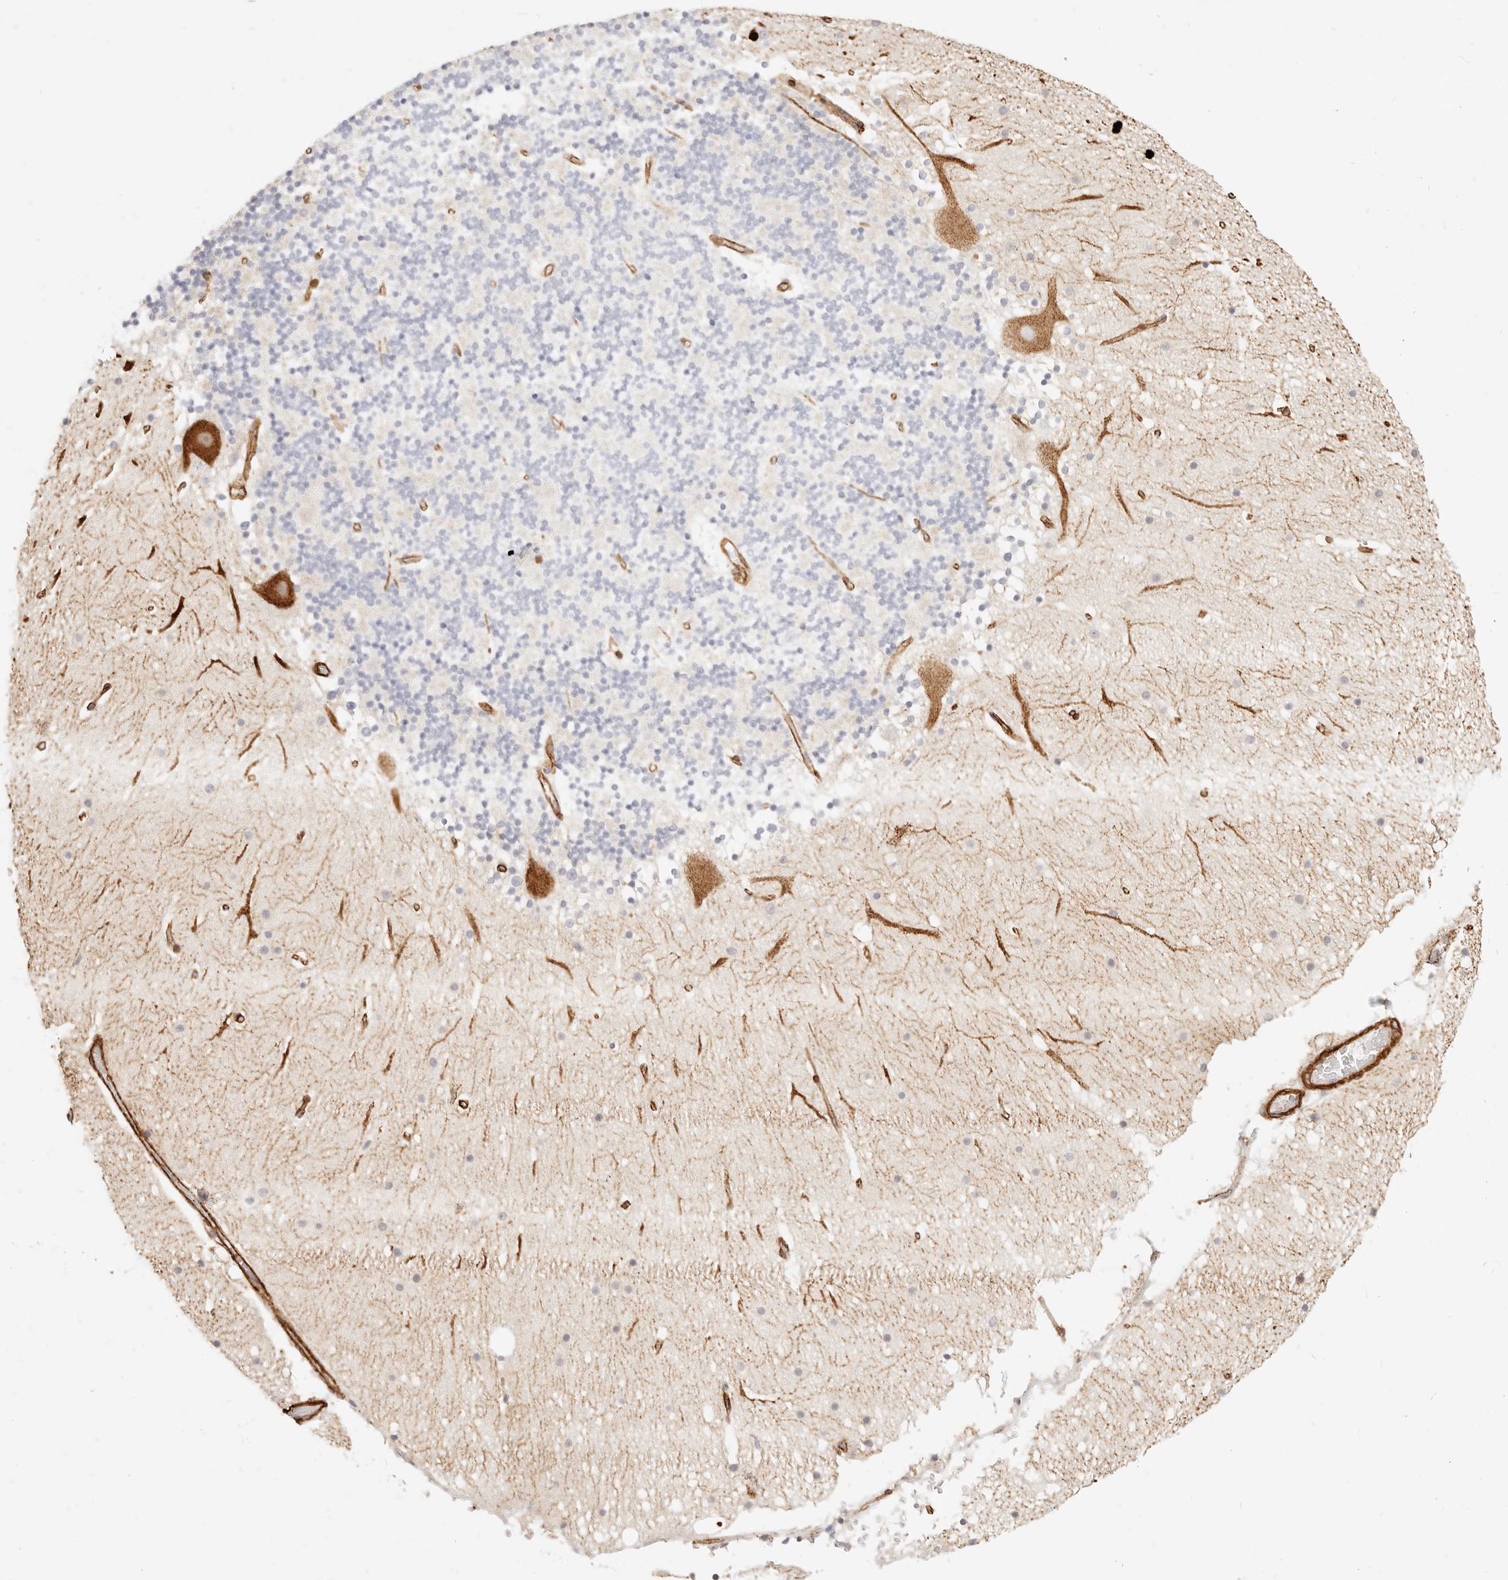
{"staining": {"intensity": "negative", "quantity": "none", "location": "none"}, "tissue": "cerebellum", "cell_type": "Cells in granular layer", "image_type": "normal", "snomed": [{"axis": "morphology", "description": "Normal tissue, NOS"}, {"axis": "topography", "description": "Cerebellum"}], "caption": "Immunohistochemistry (IHC) histopathology image of benign cerebellum: human cerebellum stained with DAB (3,3'-diaminobenzidine) exhibits no significant protein expression in cells in granular layer. (DAB (3,3'-diaminobenzidine) IHC, high magnification).", "gene": "TMTC2", "patient": {"sex": "male", "age": 57}}